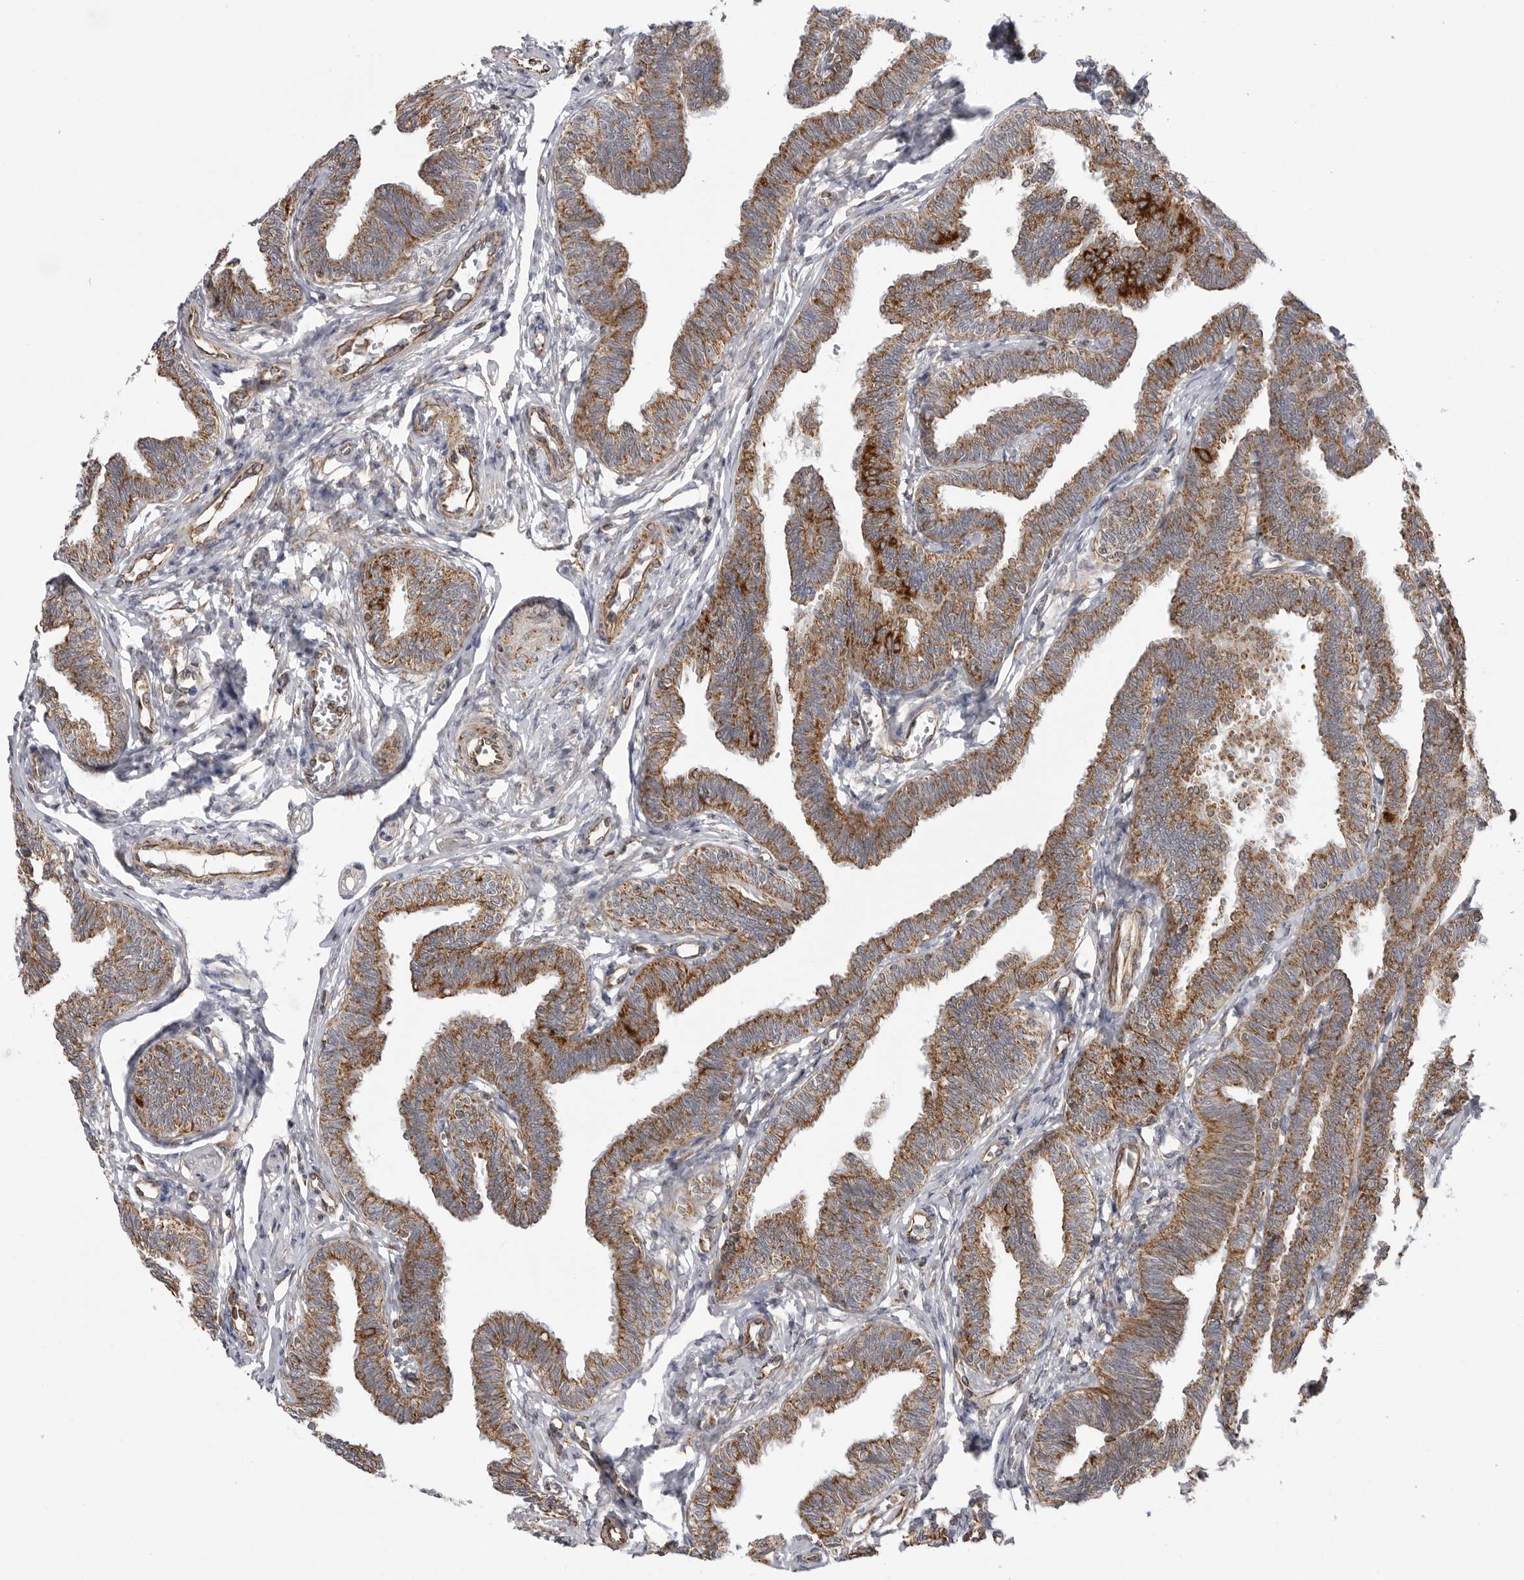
{"staining": {"intensity": "moderate", "quantity": ">75%", "location": "cytoplasmic/membranous"}, "tissue": "fallopian tube", "cell_type": "Glandular cells", "image_type": "normal", "snomed": [{"axis": "morphology", "description": "Normal tissue, NOS"}, {"axis": "topography", "description": "Fallopian tube"}, {"axis": "topography", "description": "Ovary"}], "caption": "Protein expression analysis of normal human fallopian tube reveals moderate cytoplasmic/membranous positivity in approximately >75% of glandular cells. Nuclei are stained in blue.", "gene": "FH", "patient": {"sex": "female", "age": 23}}